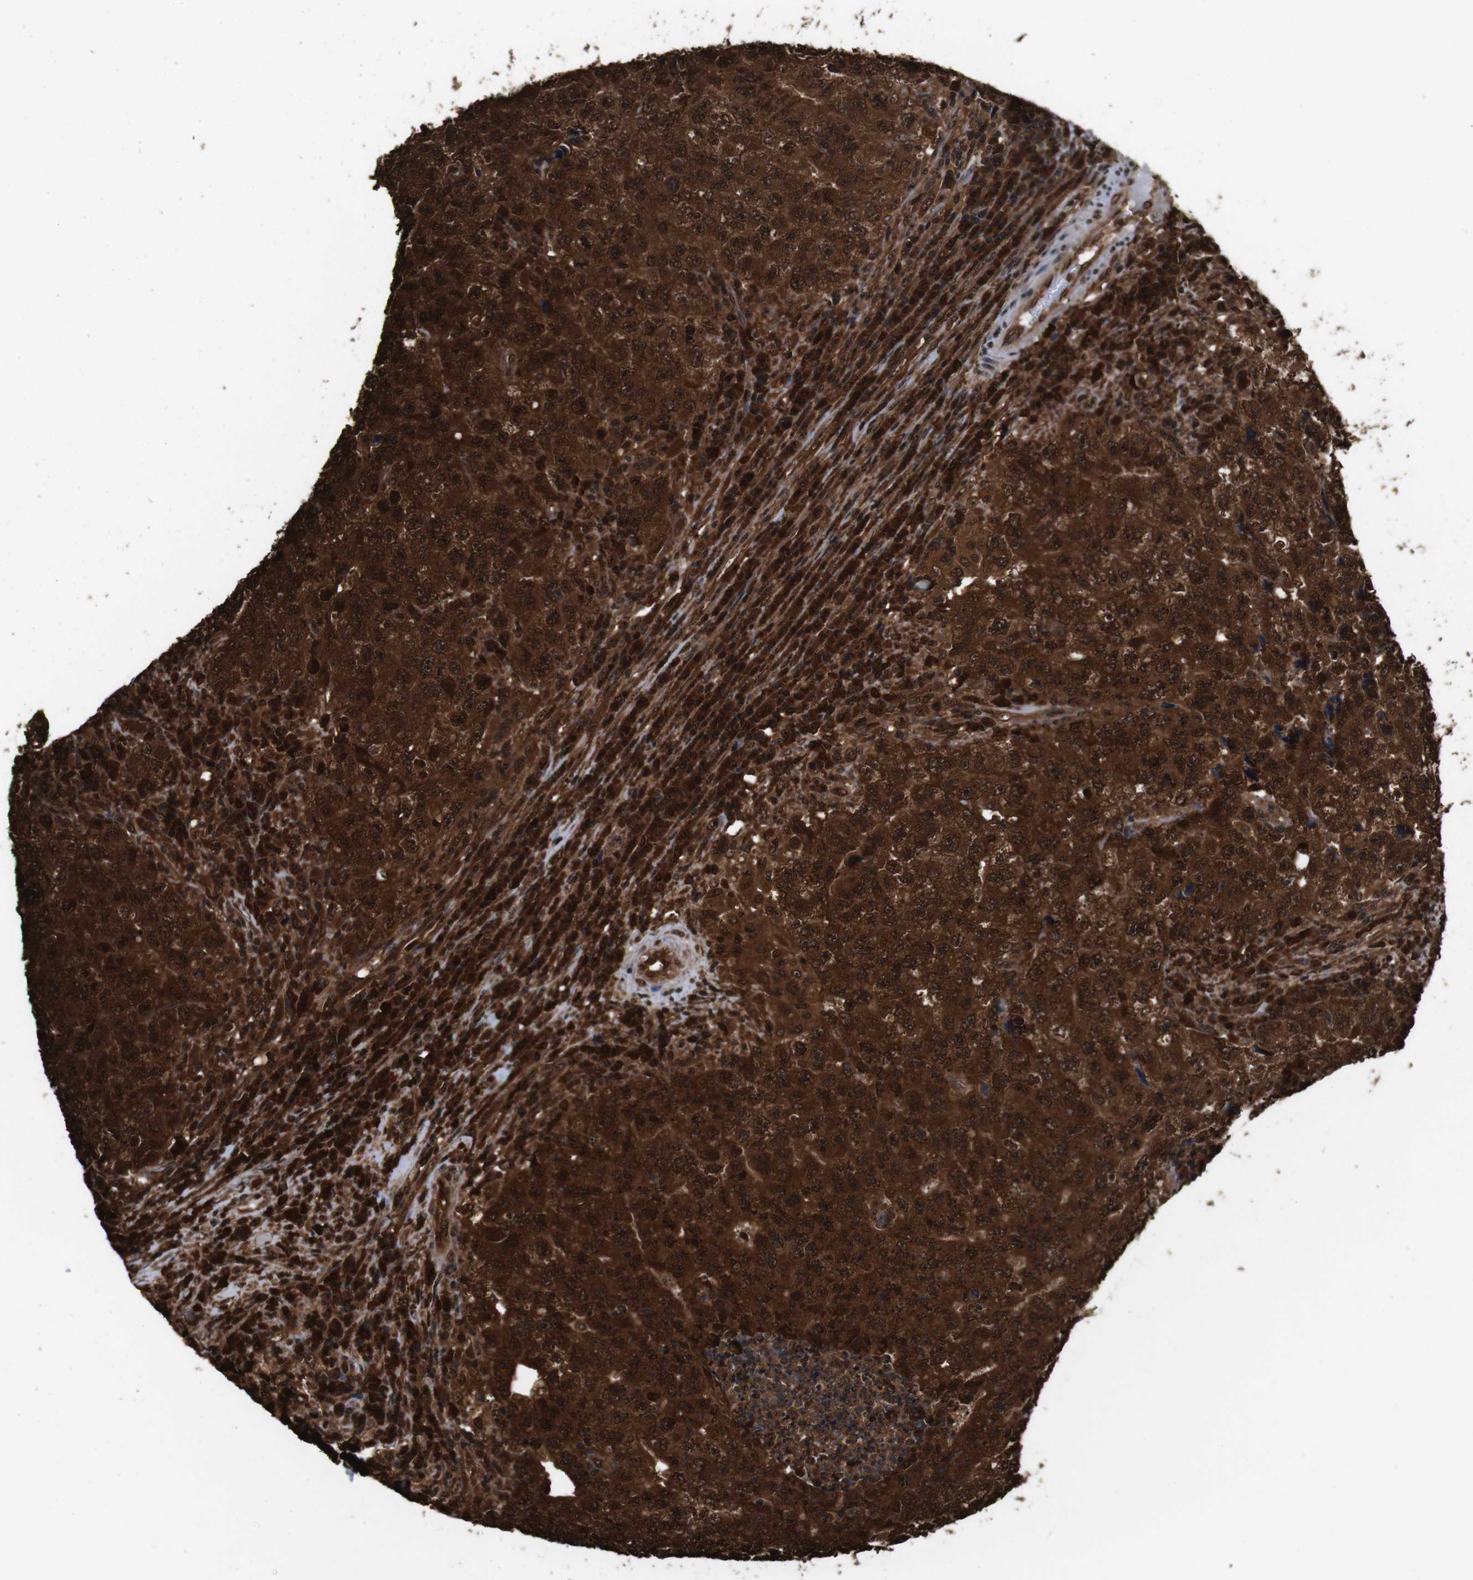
{"staining": {"intensity": "strong", "quantity": ">75%", "location": "cytoplasmic/membranous,nuclear"}, "tissue": "testis cancer", "cell_type": "Tumor cells", "image_type": "cancer", "snomed": [{"axis": "morphology", "description": "Necrosis, NOS"}, {"axis": "morphology", "description": "Carcinoma, Embryonal, NOS"}, {"axis": "topography", "description": "Testis"}], "caption": "Strong cytoplasmic/membranous and nuclear protein expression is present in approximately >75% of tumor cells in testis cancer (embryonal carcinoma). Using DAB (3,3'-diaminobenzidine) (brown) and hematoxylin (blue) stains, captured at high magnification using brightfield microscopy.", "gene": "VCP", "patient": {"sex": "male", "age": 19}}